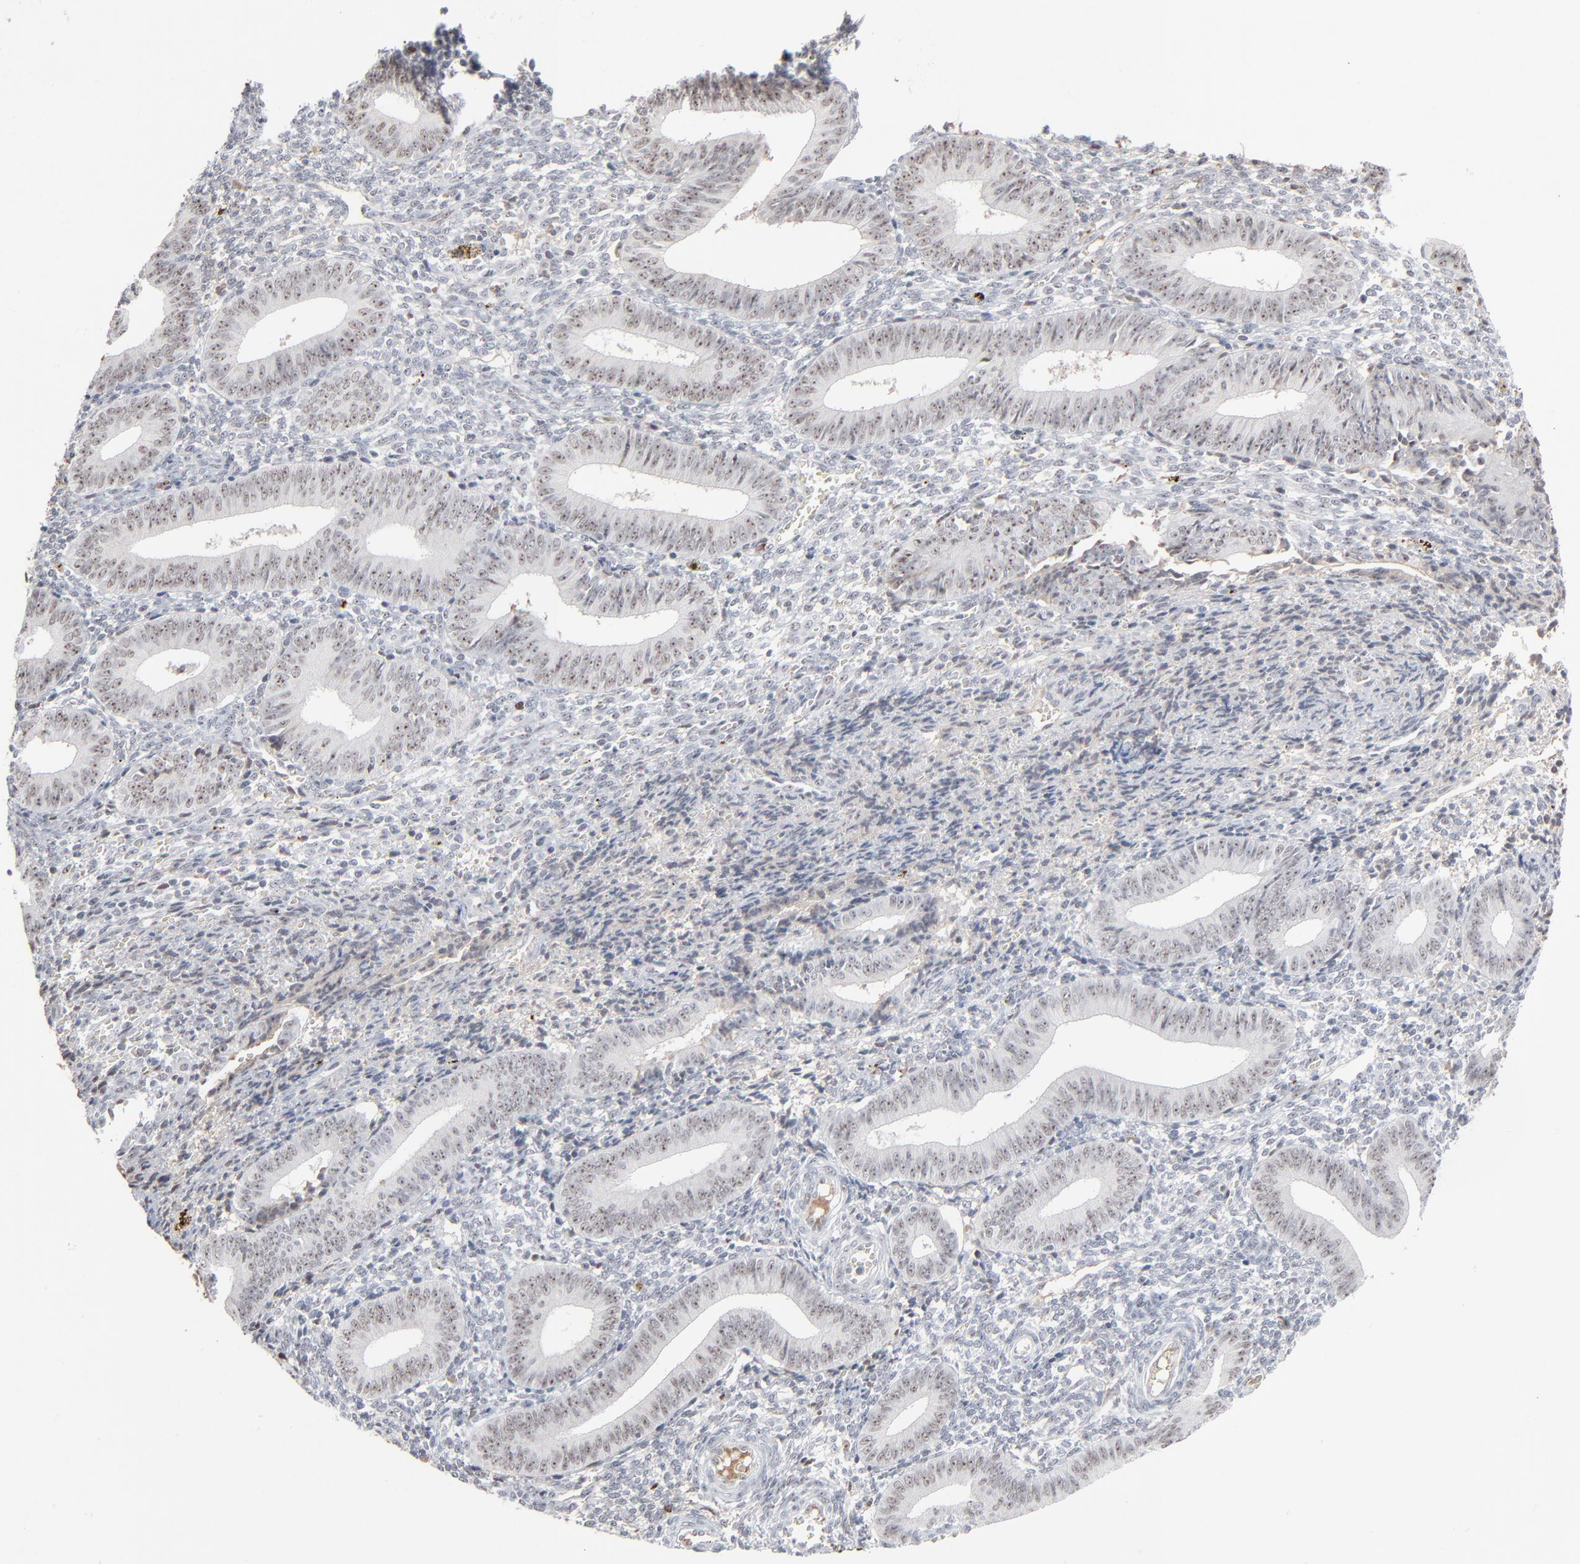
{"staining": {"intensity": "moderate", "quantity": ">75%", "location": "cytoplasmic/membranous"}, "tissue": "endometrium", "cell_type": "Cells in endometrial stroma", "image_type": "normal", "snomed": [{"axis": "morphology", "description": "Normal tissue, NOS"}, {"axis": "topography", "description": "Uterus"}, {"axis": "topography", "description": "Endometrium"}], "caption": "DAB immunohistochemical staining of normal human endometrium shows moderate cytoplasmic/membranous protein positivity in approximately >75% of cells in endometrial stroma. Using DAB (3,3'-diaminobenzidine) (brown) and hematoxylin (blue) stains, captured at high magnification using brightfield microscopy.", "gene": "MPHOSPH6", "patient": {"sex": "female", "age": 33}}